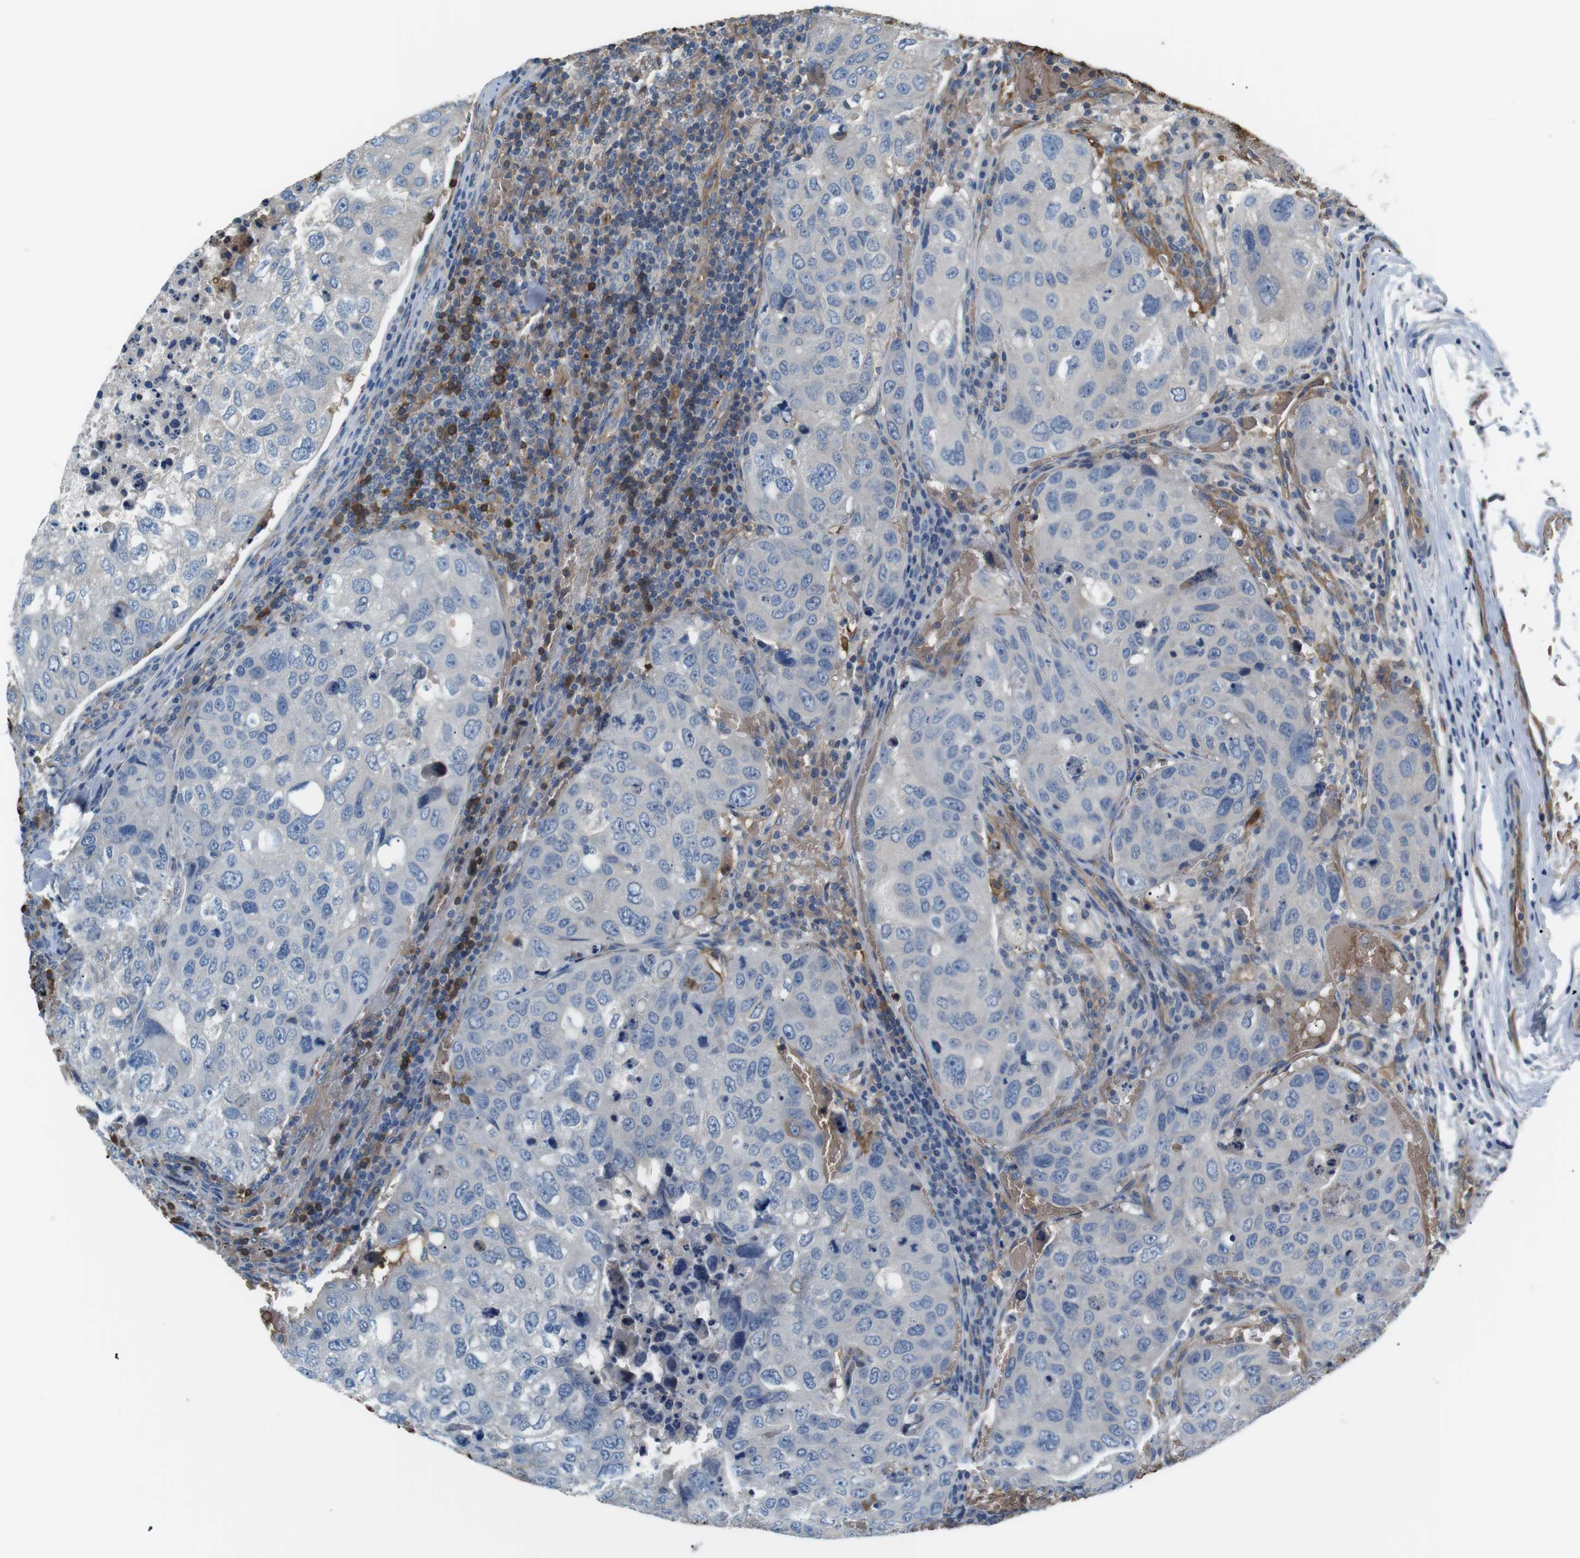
{"staining": {"intensity": "weak", "quantity": "<25%", "location": "cytoplasmic/membranous"}, "tissue": "urothelial cancer", "cell_type": "Tumor cells", "image_type": "cancer", "snomed": [{"axis": "morphology", "description": "Urothelial carcinoma, High grade"}, {"axis": "topography", "description": "Lymph node"}, {"axis": "topography", "description": "Urinary bladder"}], "caption": "Human high-grade urothelial carcinoma stained for a protein using immunohistochemistry (IHC) shows no staining in tumor cells.", "gene": "ADCY10", "patient": {"sex": "male", "age": 51}}